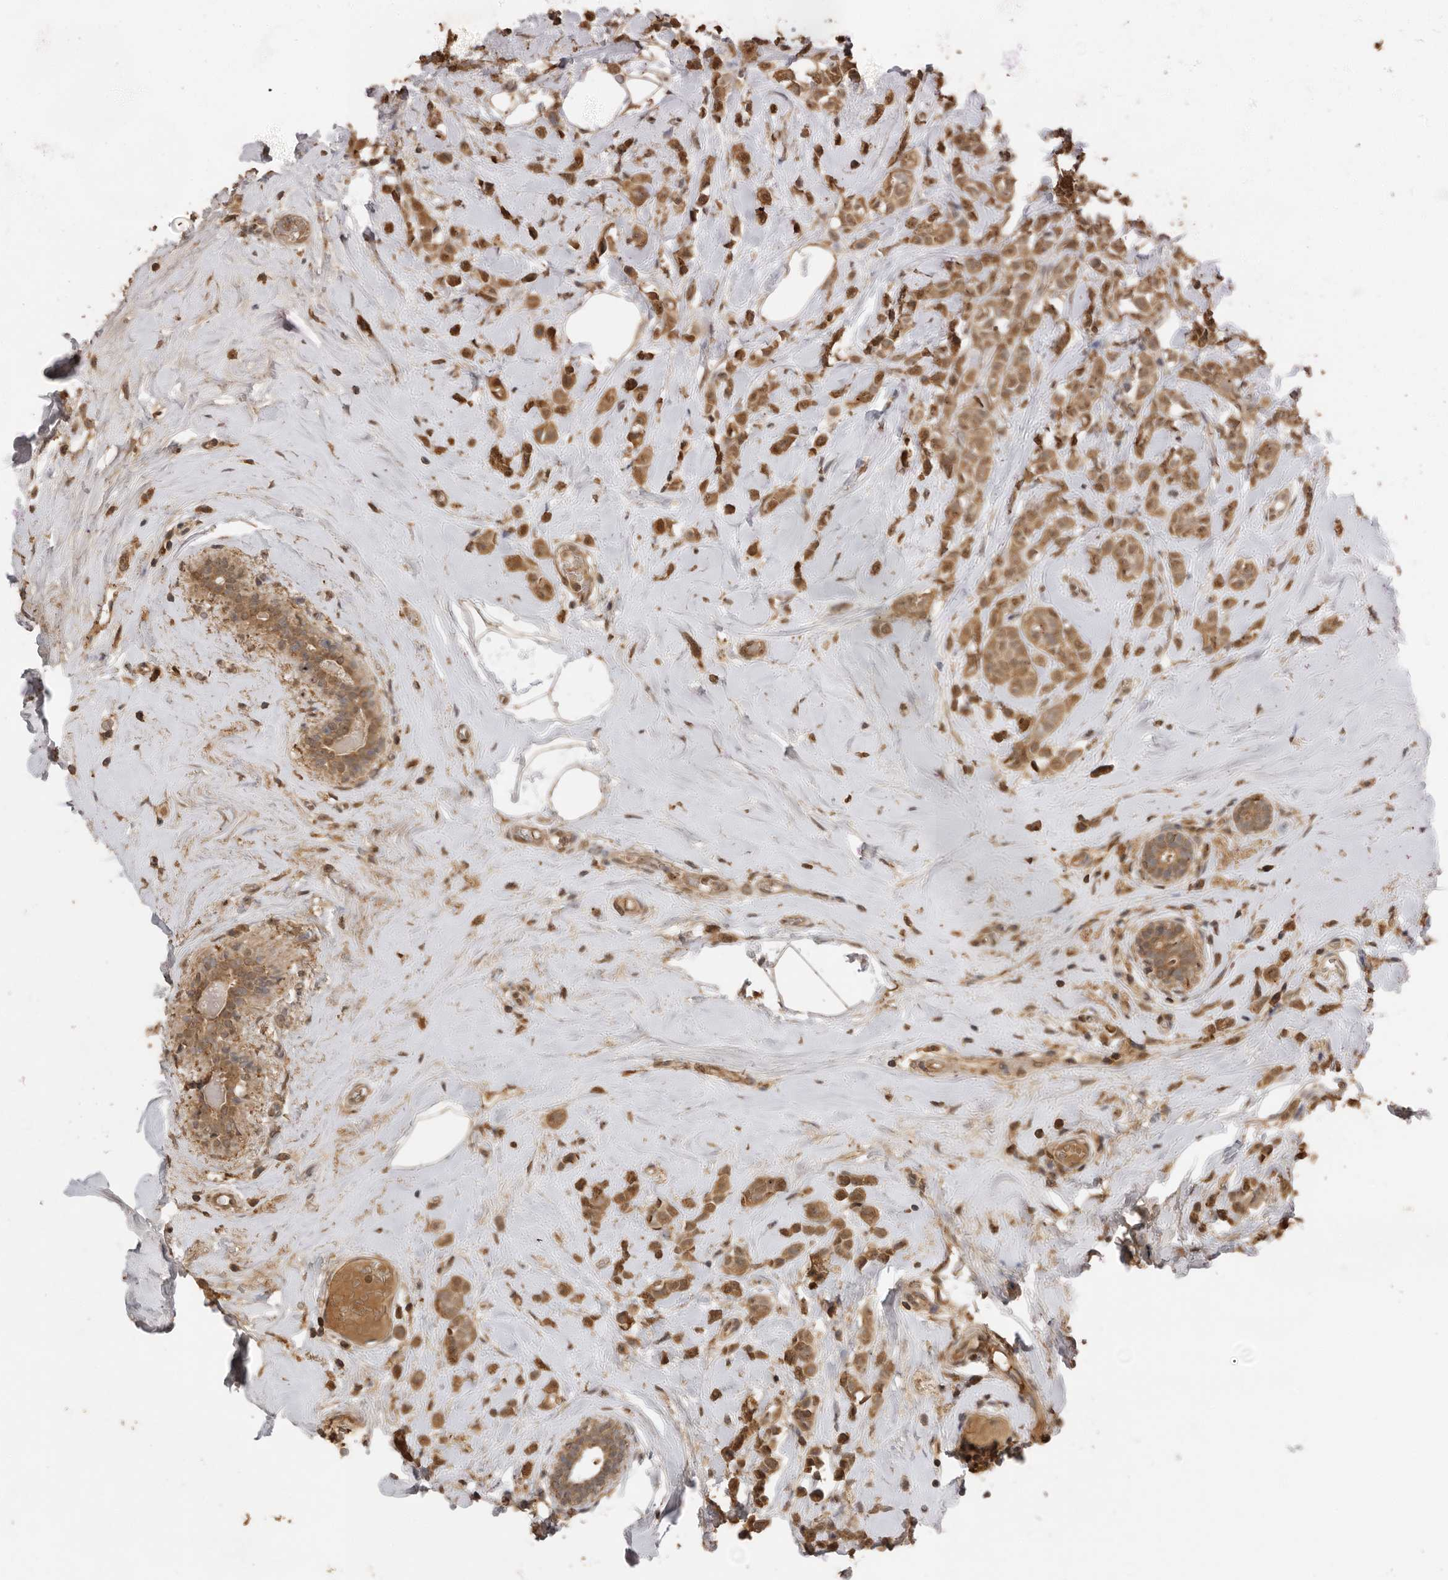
{"staining": {"intensity": "moderate", "quantity": ">75%", "location": "cytoplasmic/membranous"}, "tissue": "breast cancer", "cell_type": "Tumor cells", "image_type": "cancer", "snomed": [{"axis": "morphology", "description": "Lobular carcinoma"}, {"axis": "topography", "description": "Breast"}], "caption": "A brown stain labels moderate cytoplasmic/membranous positivity of a protein in human breast lobular carcinoma tumor cells. Immunohistochemistry stains the protein of interest in brown and the nuclei are stained blue.", "gene": "JAG2", "patient": {"sex": "female", "age": 47}}